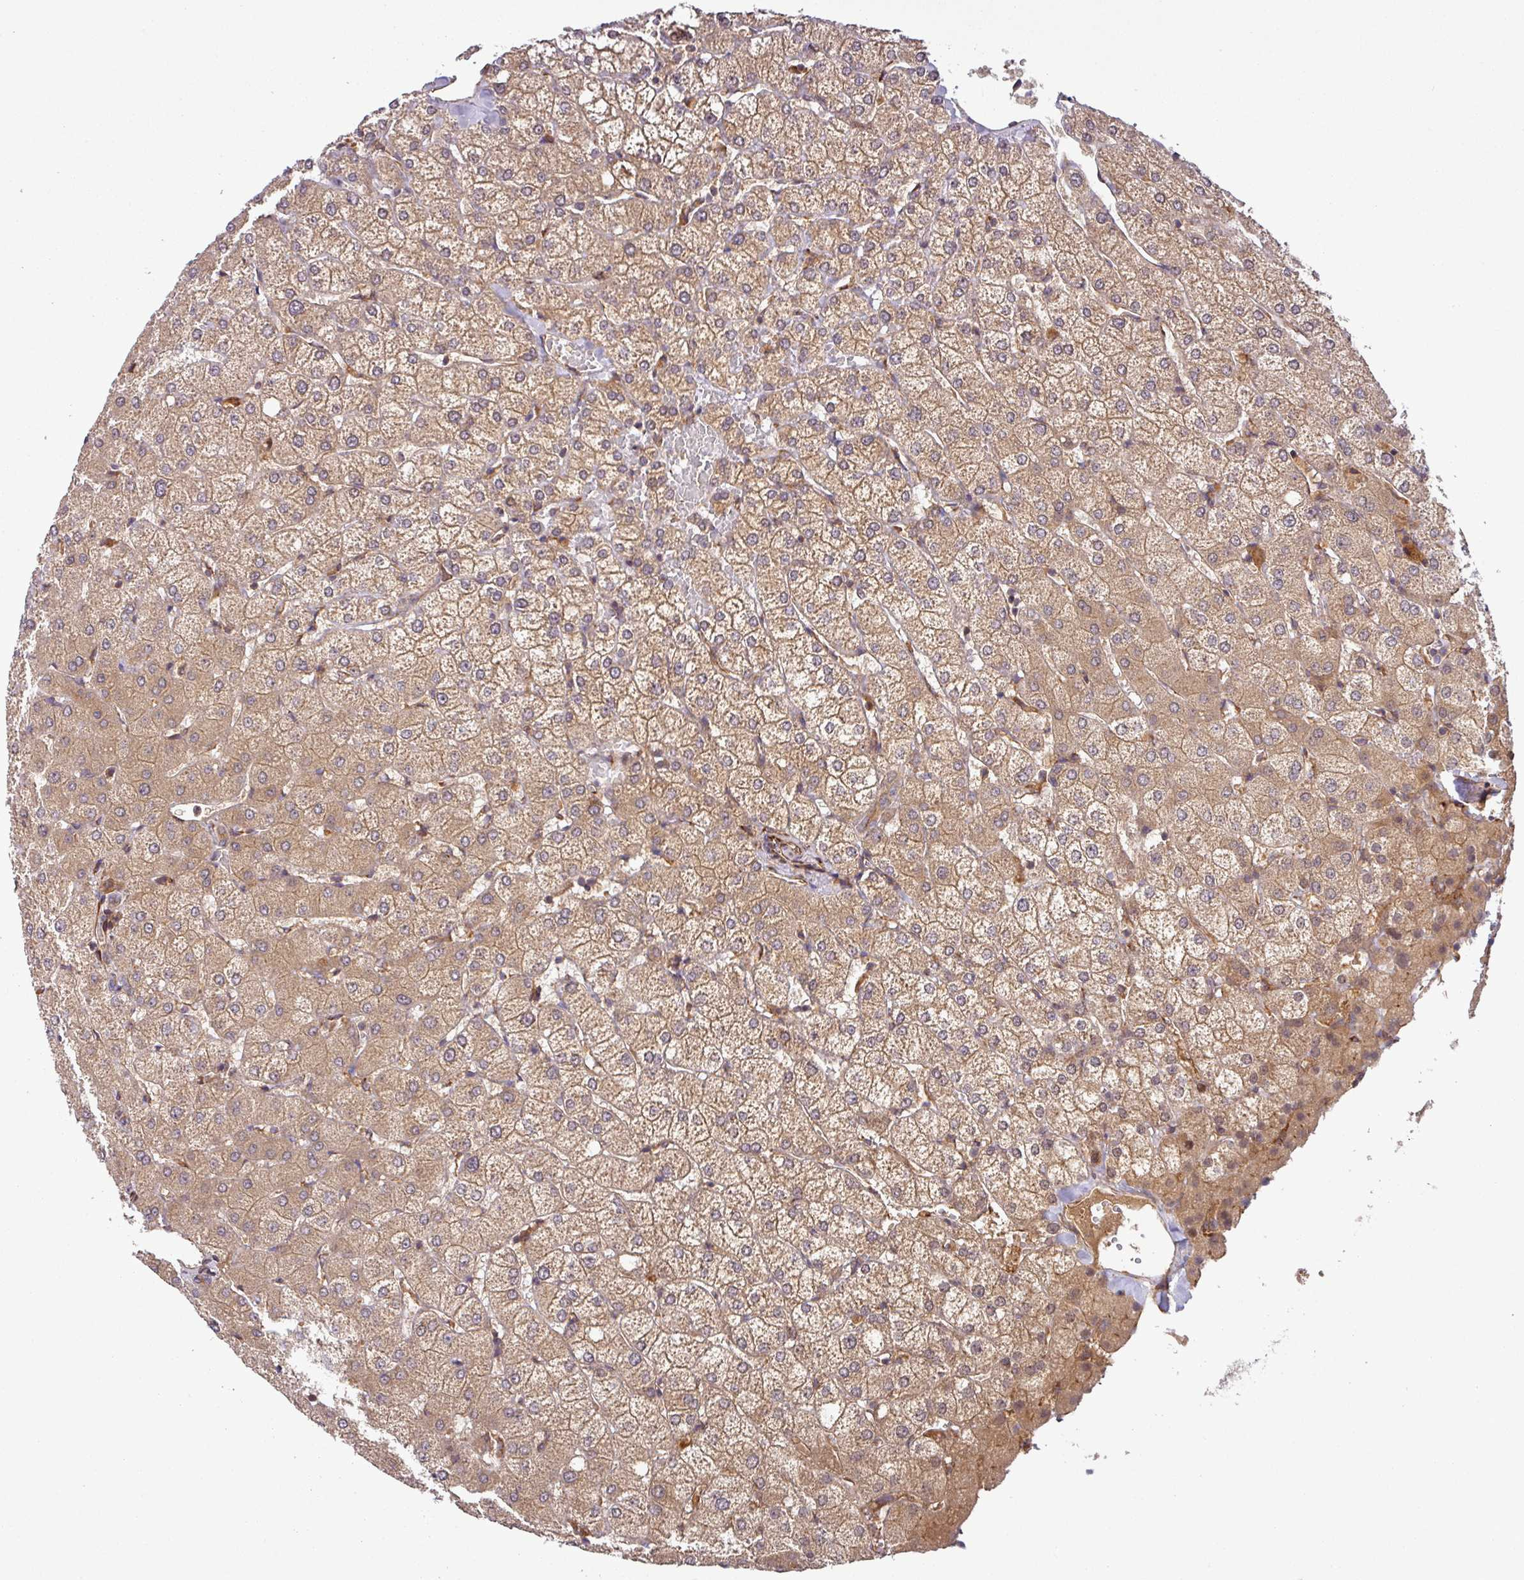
{"staining": {"intensity": "negative", "quantity": "none", "location": "none"}, "tissue": "liver", "cell_type": "Cholangiocytes", "image_type": "normal", "snomed": [{"axis": "morphology", "description": "Normal tissue, NOS"}, {"axis": "topography", "description": "Liver"}], "caption": "High power microscopy micrograph of an immunohistochemistry micrograph of normal liver, revealing no significant expression in cholangiocytes.", "gene": "ART1", "patient": {"sex": "female", "age": 54}}